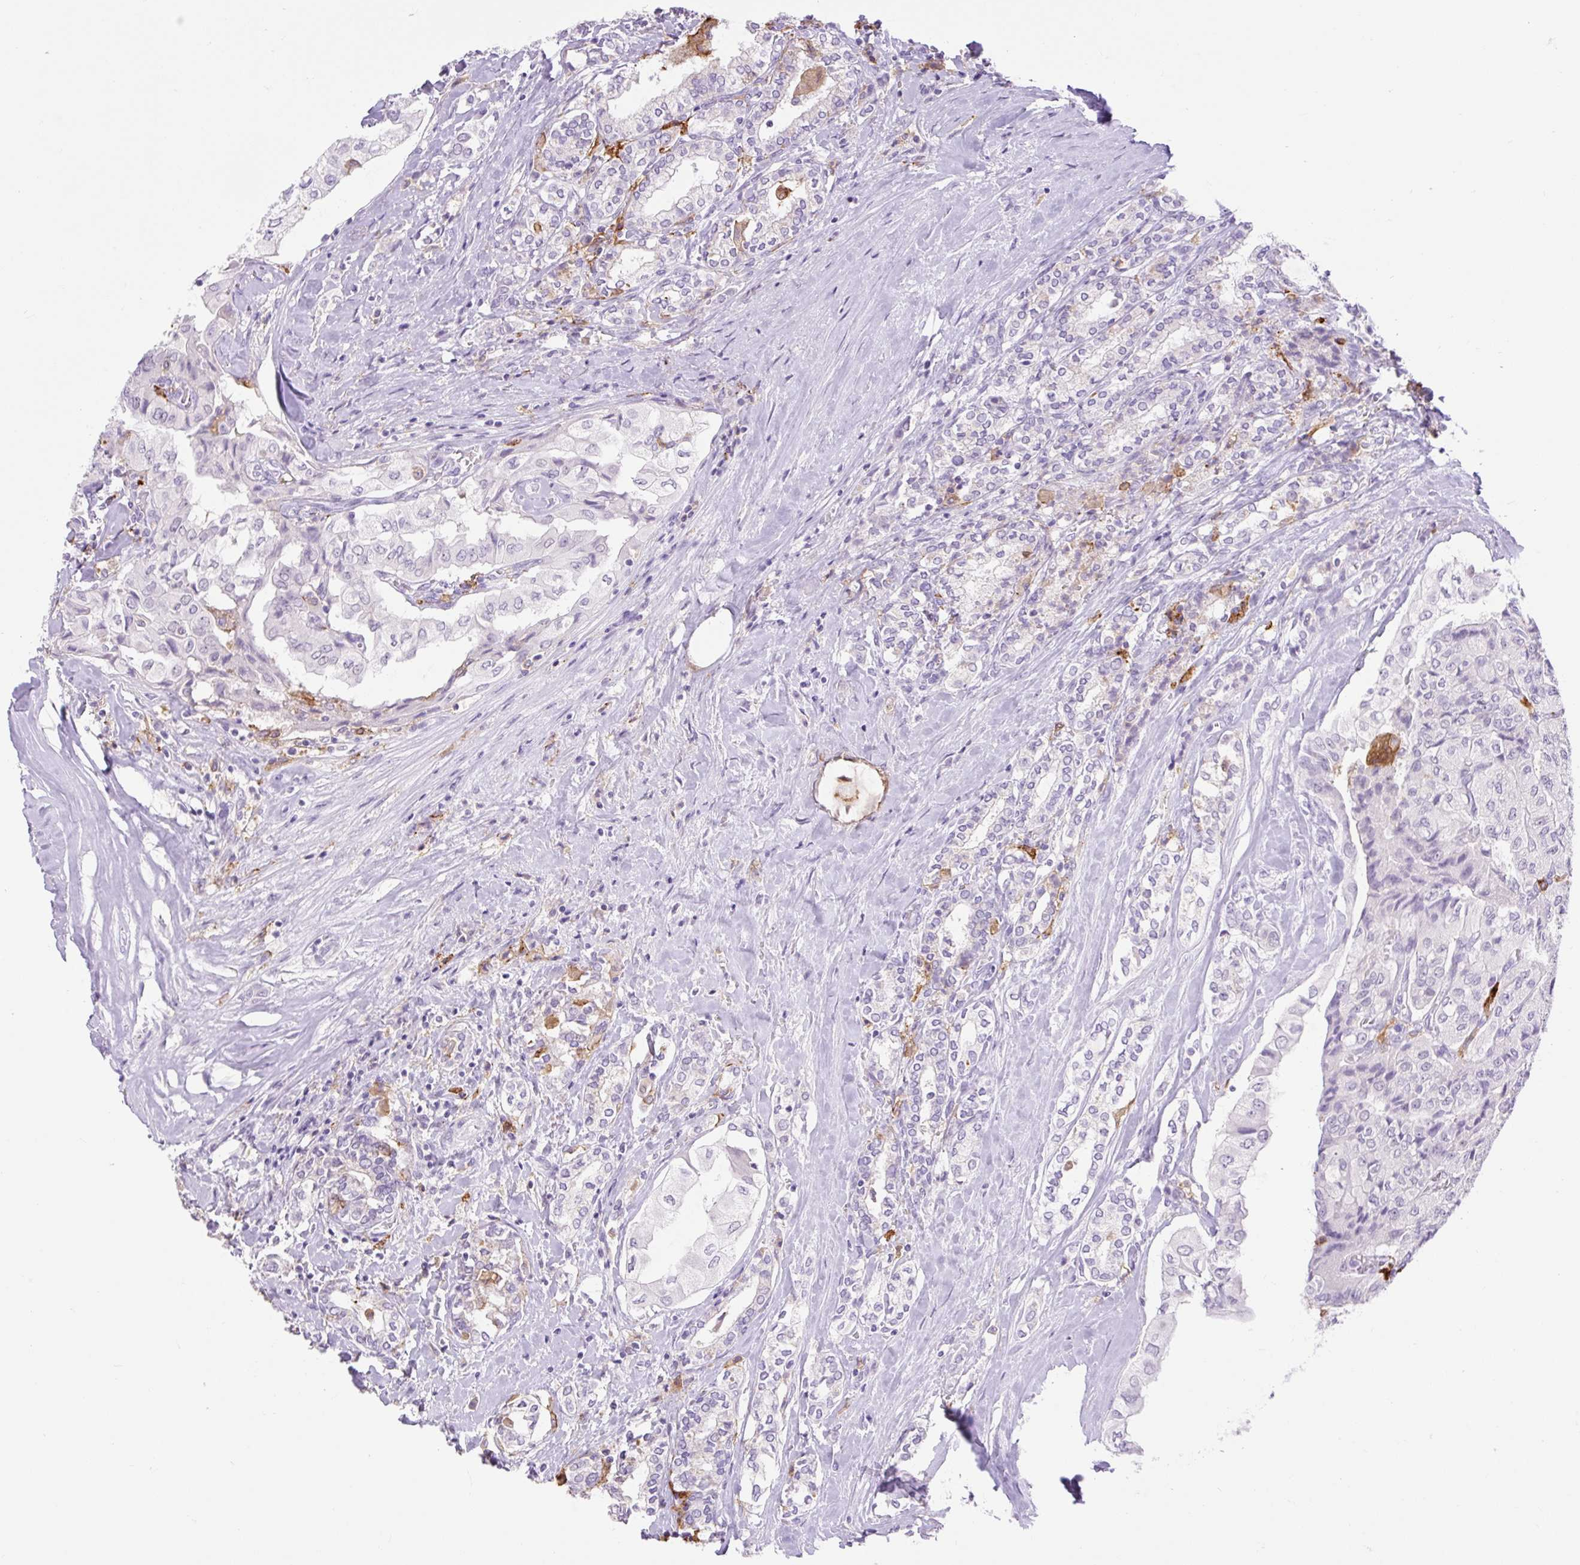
{"staining": {"intensity": "negative", "quantity": "none", "location": "none"}, "tissue": "thyroid cancer", "cell_type": "Tumor cells", "image_type": "cancer", "snomed": [{"axis": "morphology", "description": "Normal tissue, NOS"}, {"axis": "morphology", "description": "Papillary adenocarcinoma, NOS"}, {"axis": "topography", "description": "Thyroid gland"}], "caption": "High magnification brightfield microscopy of thyroid cancer (papillary adenocarcinoma) stained with DAB (brown) and counterstained with hematoxylin (blue): tumor cells show no significant expression.", "gene": "SIGLEC1", "patient": {"sex": "female", "age": 59}}